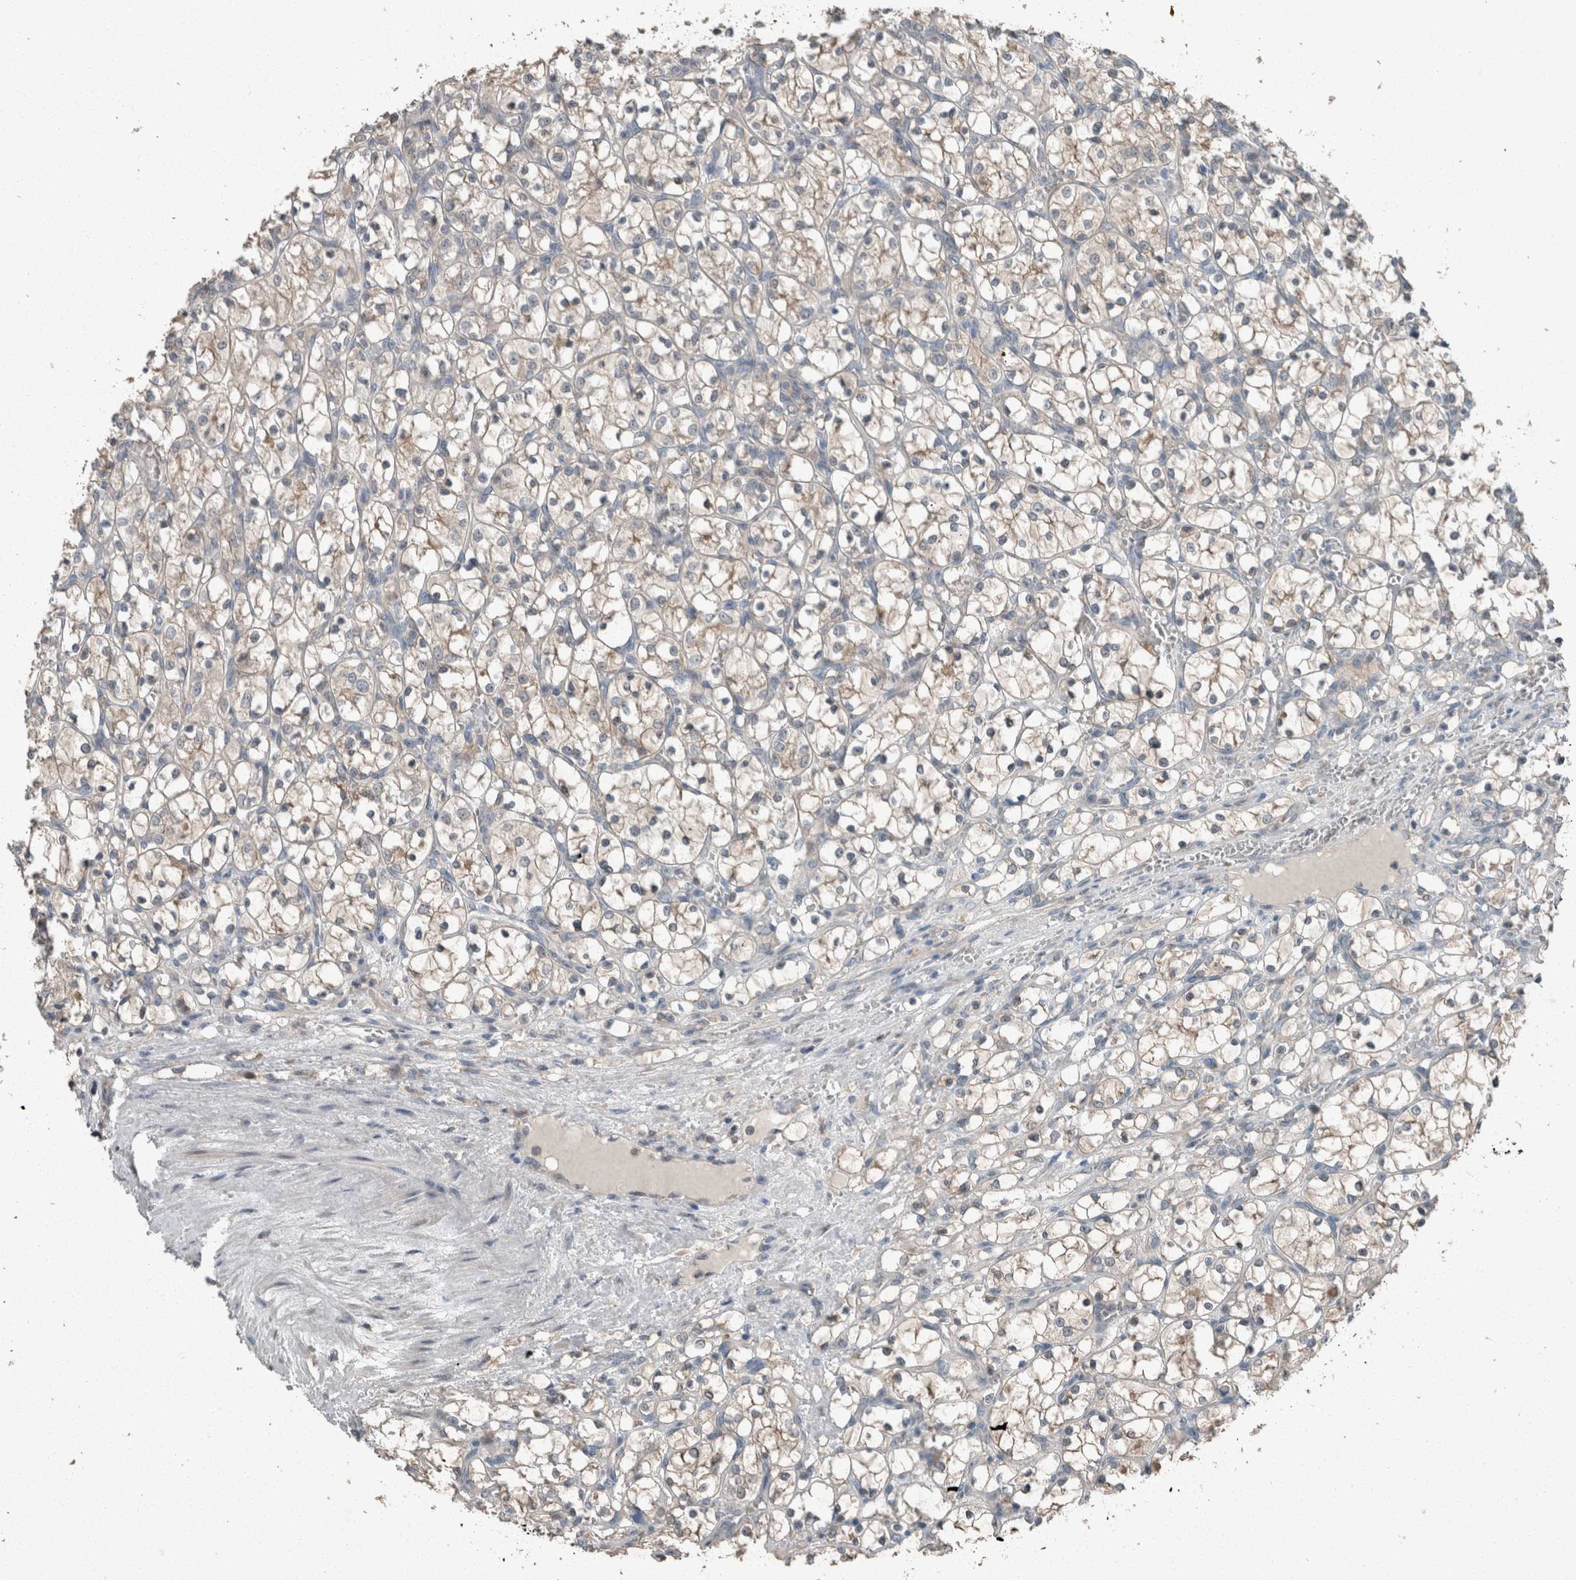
{"staining": {"intensity": "weak", "quantity": "<25%", "location": "cytoplasmic/membranous"}, "tissue": "renal cancer", "cell_type": "Tumor cells", "image_type": "cancer", "snomed": [{"axis": "morphology", "description": "Adenocarcinoma, NOS"}, {"axis": "topography", "description": "Kidney"}], "caption": "Adenocarcinoma (renal) stained for a protein using IHC displays no positivity tumor cells.", "gene": "KNTC1", "patient": {"sex": "female", "age": 69}}